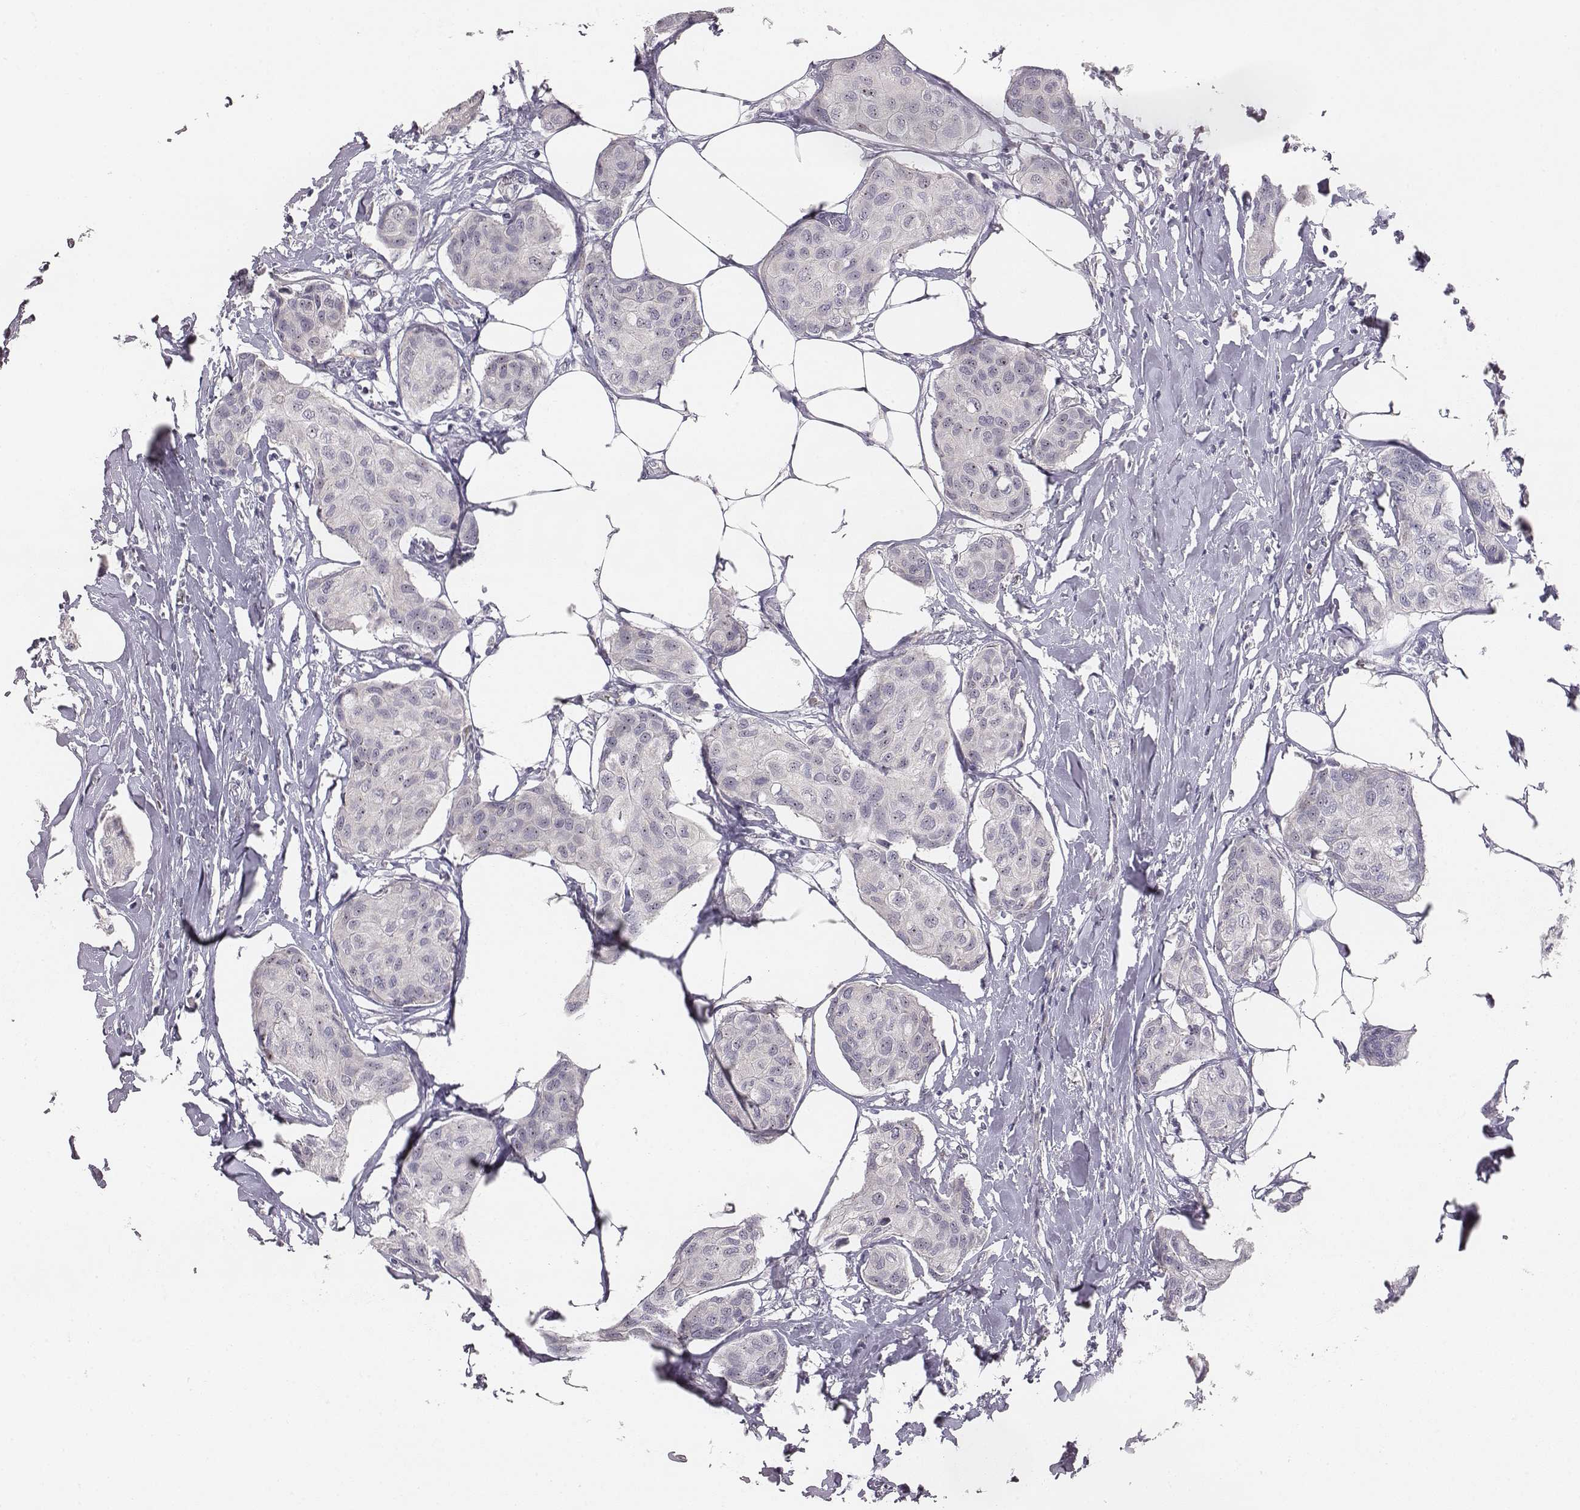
{"staining": {"intensity": "negative", "quantity": "none", "location": "none"}, "tissue": "breast cancer", "cell_type": "Tumor cells", "image_type": "cancer", "snomed": [{"axis": "morphology", "description": "Duct carcinoma"}, {"axis": "topography", "description": "Breast"}], "caption": "A high-resolution photomicrograph shows IHC staining of breast intraductal carcinoma, which displays no significant expression in tumor cells.", "gene": "NIFK", "patient": {"sex": "female", "age": 80}}